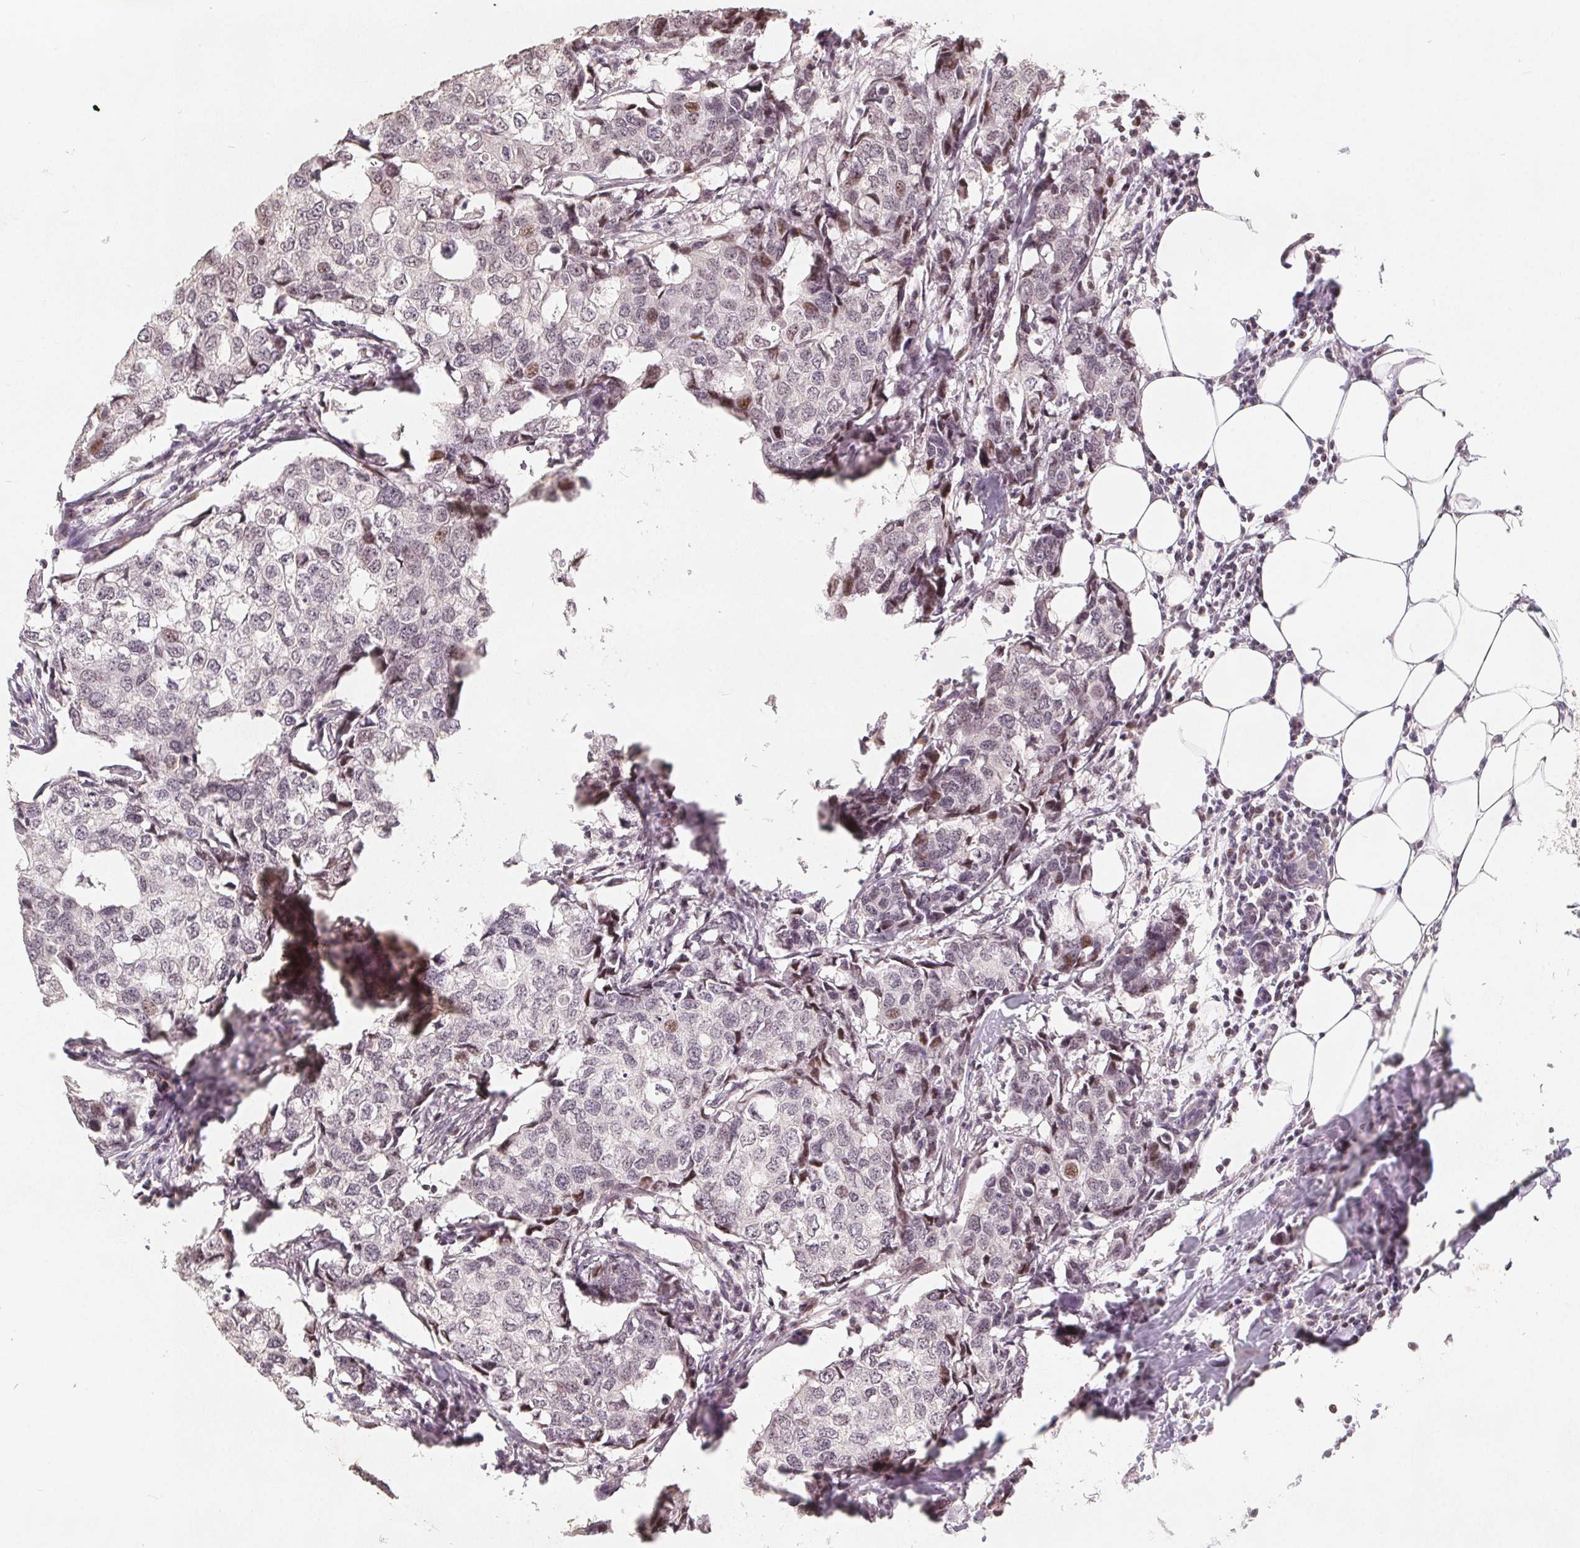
{"staining": {"intensity": "weak", "quantity": "<25%", "location": "nuclear"}, "tissue": "breast cancer", "cell_type": "Tumor cells", "image_type": "cancer", "snomed": [{"axis": "morphology", "description": "Duct carcinoma"}, {"axis": "topography", "description": "Breast"}], "caption": "A histopathology image of breast intraductal carcinoma stained for a protein reveals no brown staining in tumor cells.", "gene": "CCDC138", "patient": {"sex": "female", "age": 27}}